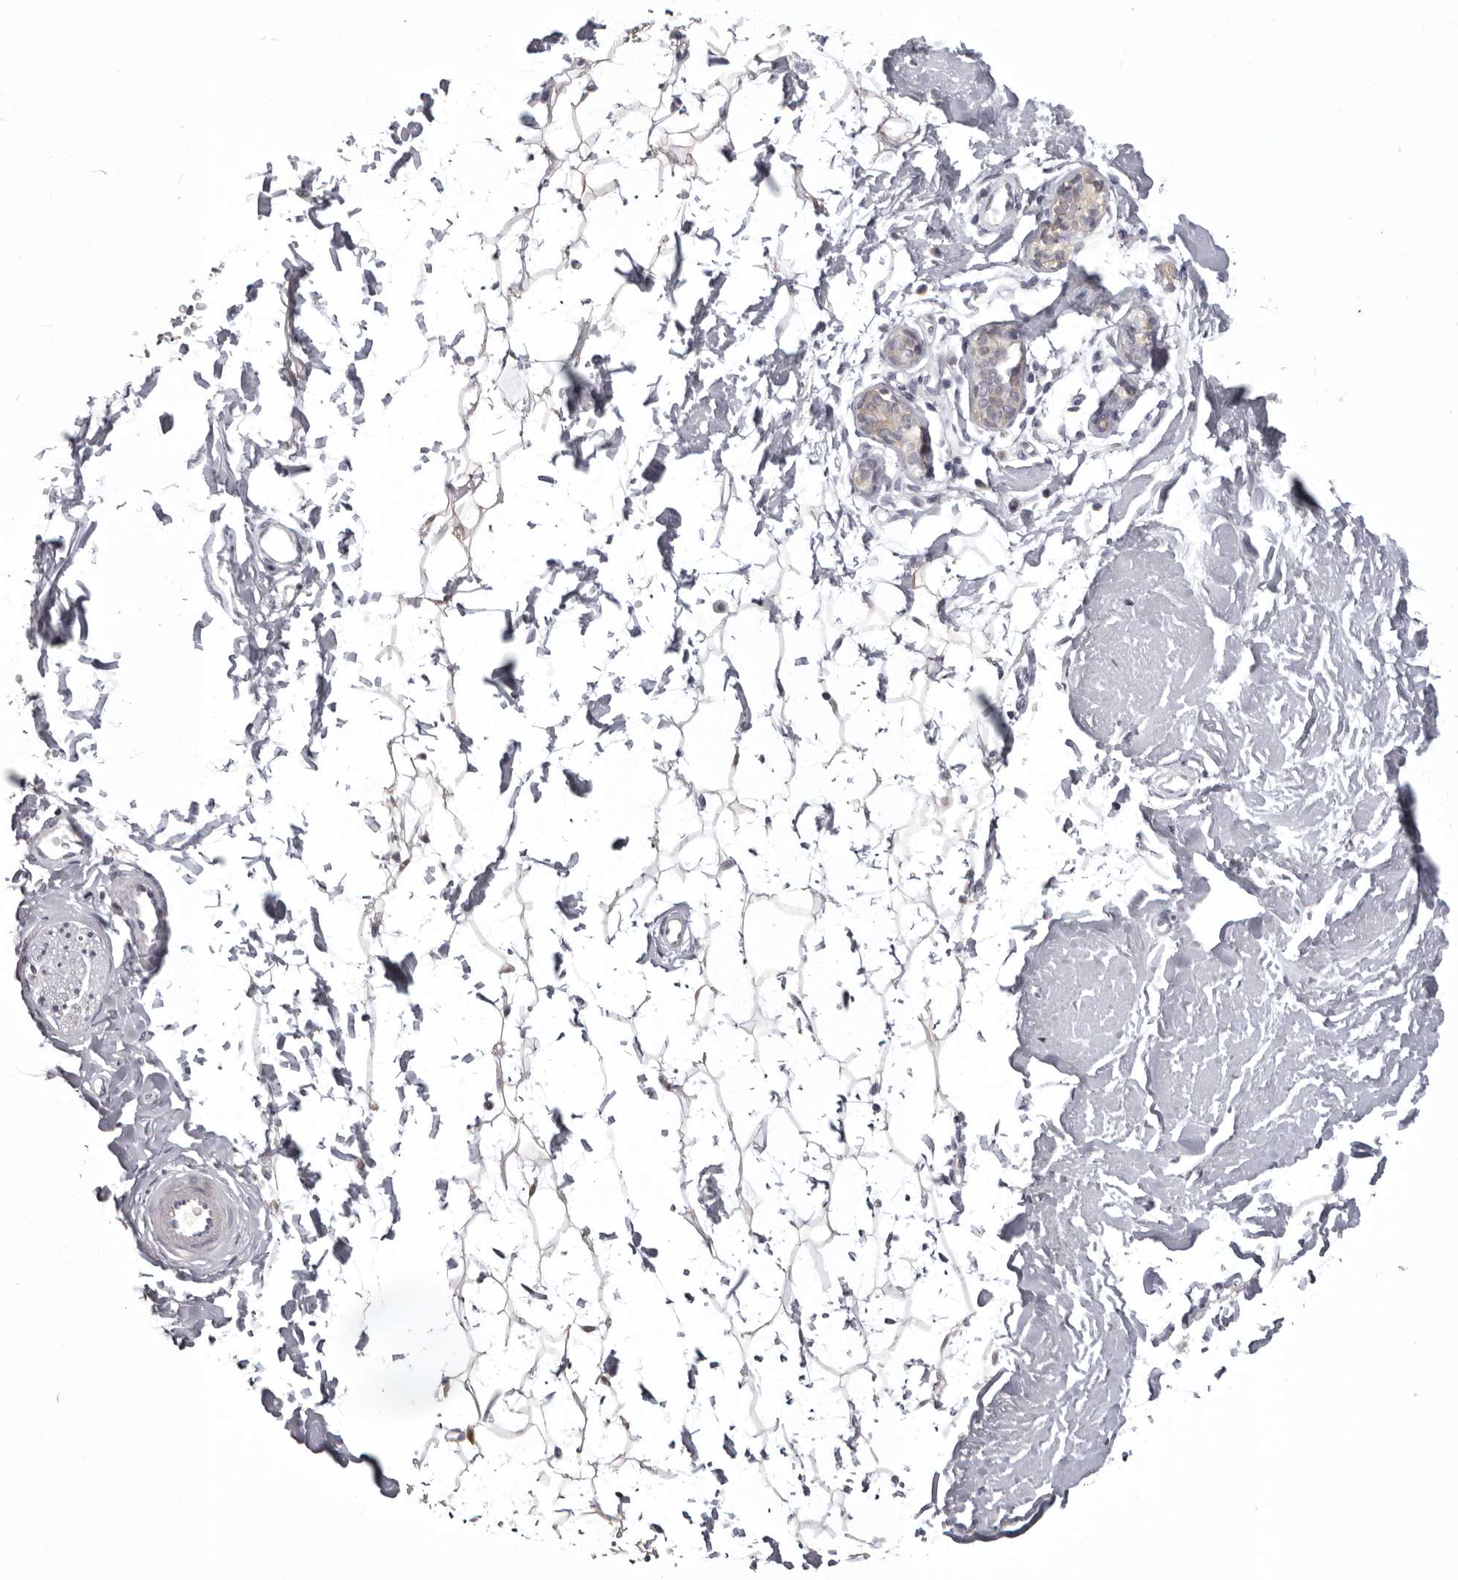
{"staining": {"intensity": "negative", "quantity": "none", "location": "none"}, "tissue": "adipose tissue", "cell_type": "Adipocytes", "image_type": "normal", "snomed": [{"axis": "morphology", "description": "Normal tissue, NOS"}, {"axis": "topography", "description": "Breast"}], "caption": "The micrograph demonstrates no significant positivity in adipocytes of adipose tissue.", "gene": "MDH1", "patient": {"sex": "female", "age": 23}}